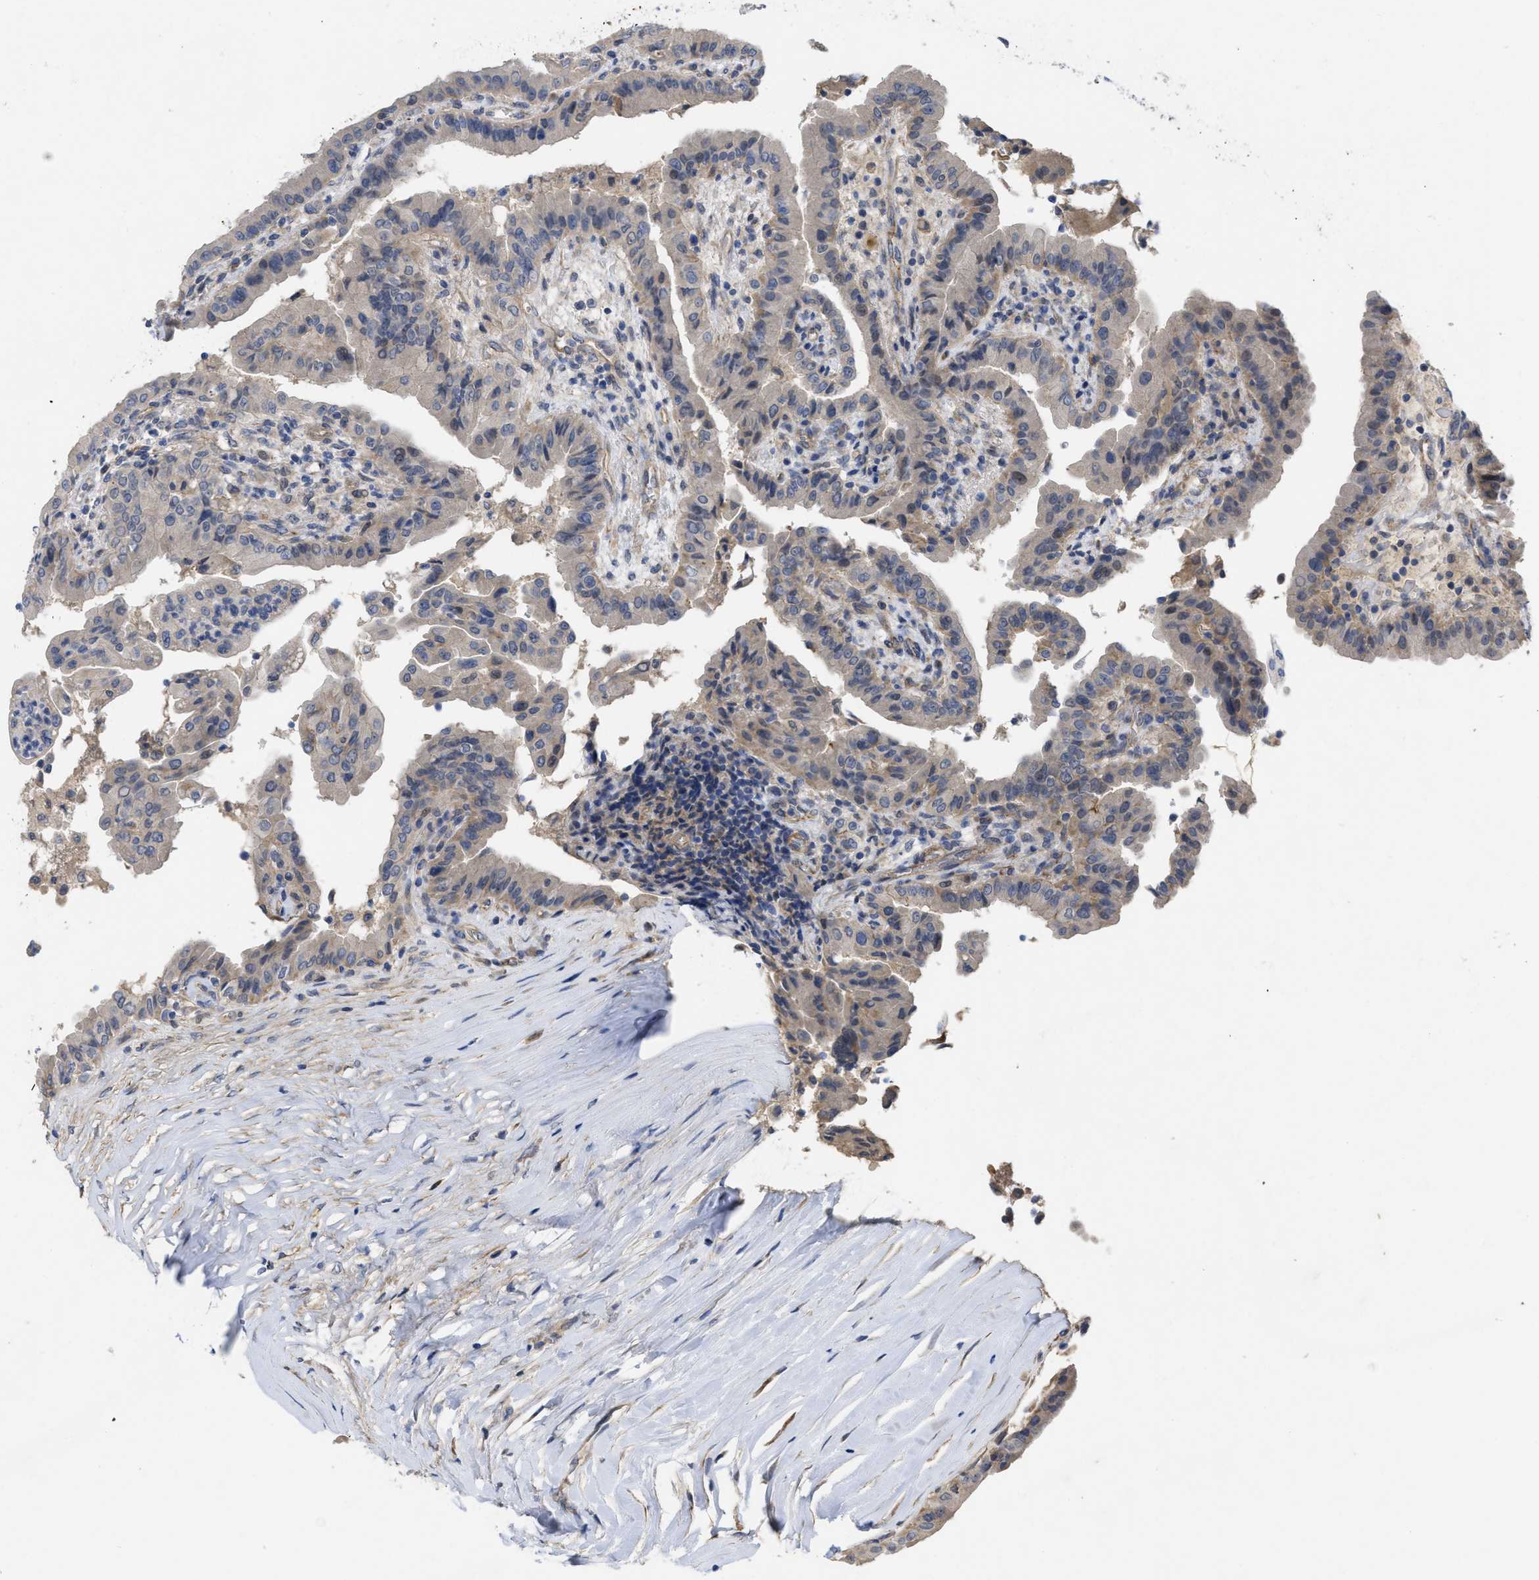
{"staining": {"intensity": "negative", "quantity": "none", "location": "none"}, "tissue": "thyroid cancer", "cell_type": "Tumor cells", "image_type": "cancer", "snomed": [{"axis": "morphology", "description": "Papillary adenocarcinoma, NOS"}, {"axis": "topography", "description": "Thyroid gland"}], "caption": "Tumor cells show no significant protein positivity in papillary adenocarcinoma (thyroid). (DAB (3,3'-diaminobenzidine) immunohistochemistry (IHC) visualized using brightfield microscopy, high magnification).", "gene": "ARHGEF26", "patient": {"sex": "male", "age": 33}}